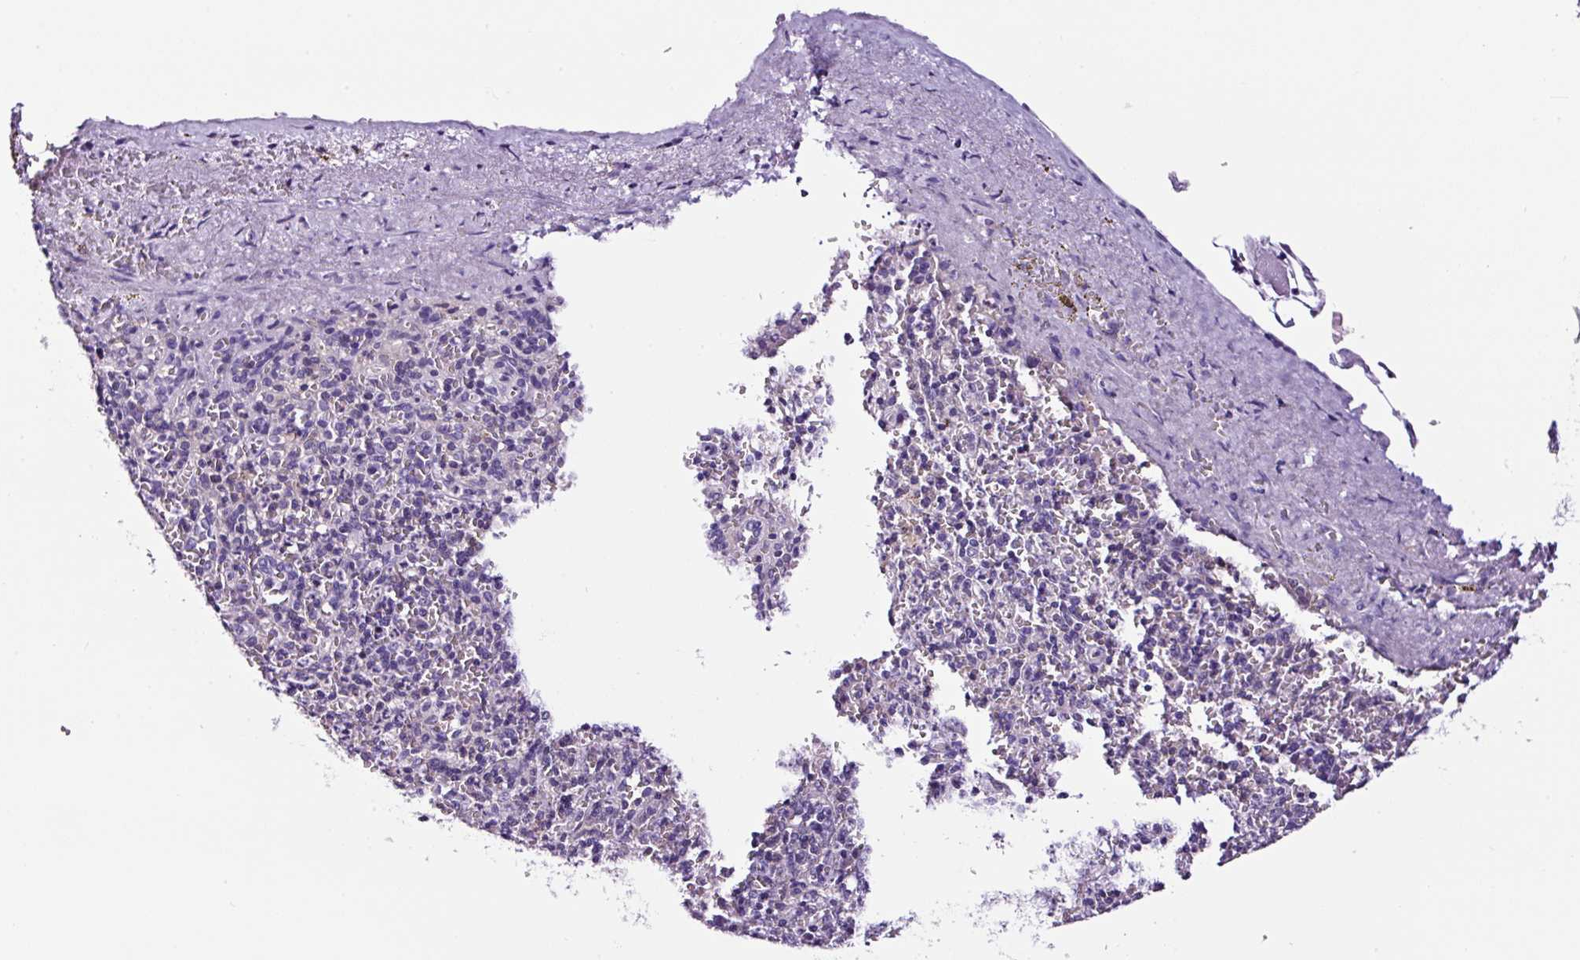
{"staining": {"intensity": "negative", "quantity": "none", "location": "none"}, "tissue": "spleen", "cell_type": "Cells in red pulp", "image_type": "normal", "snomed": [{"axis": "morphology", "description": "Normal tissue, NOS"}, {"axis": "topography", "description": "Spleen"}], "caption": "Cells in red pulp are negative for brown protein staining in unremarkable spleen. The staining is performed using DAB (3,3'-diaminobenzidine) brown chromogen with nuclei counter-stained in using hematoxylin.", "gene": "TAFA3", "patient": {"sex": "female", "age": 70}}